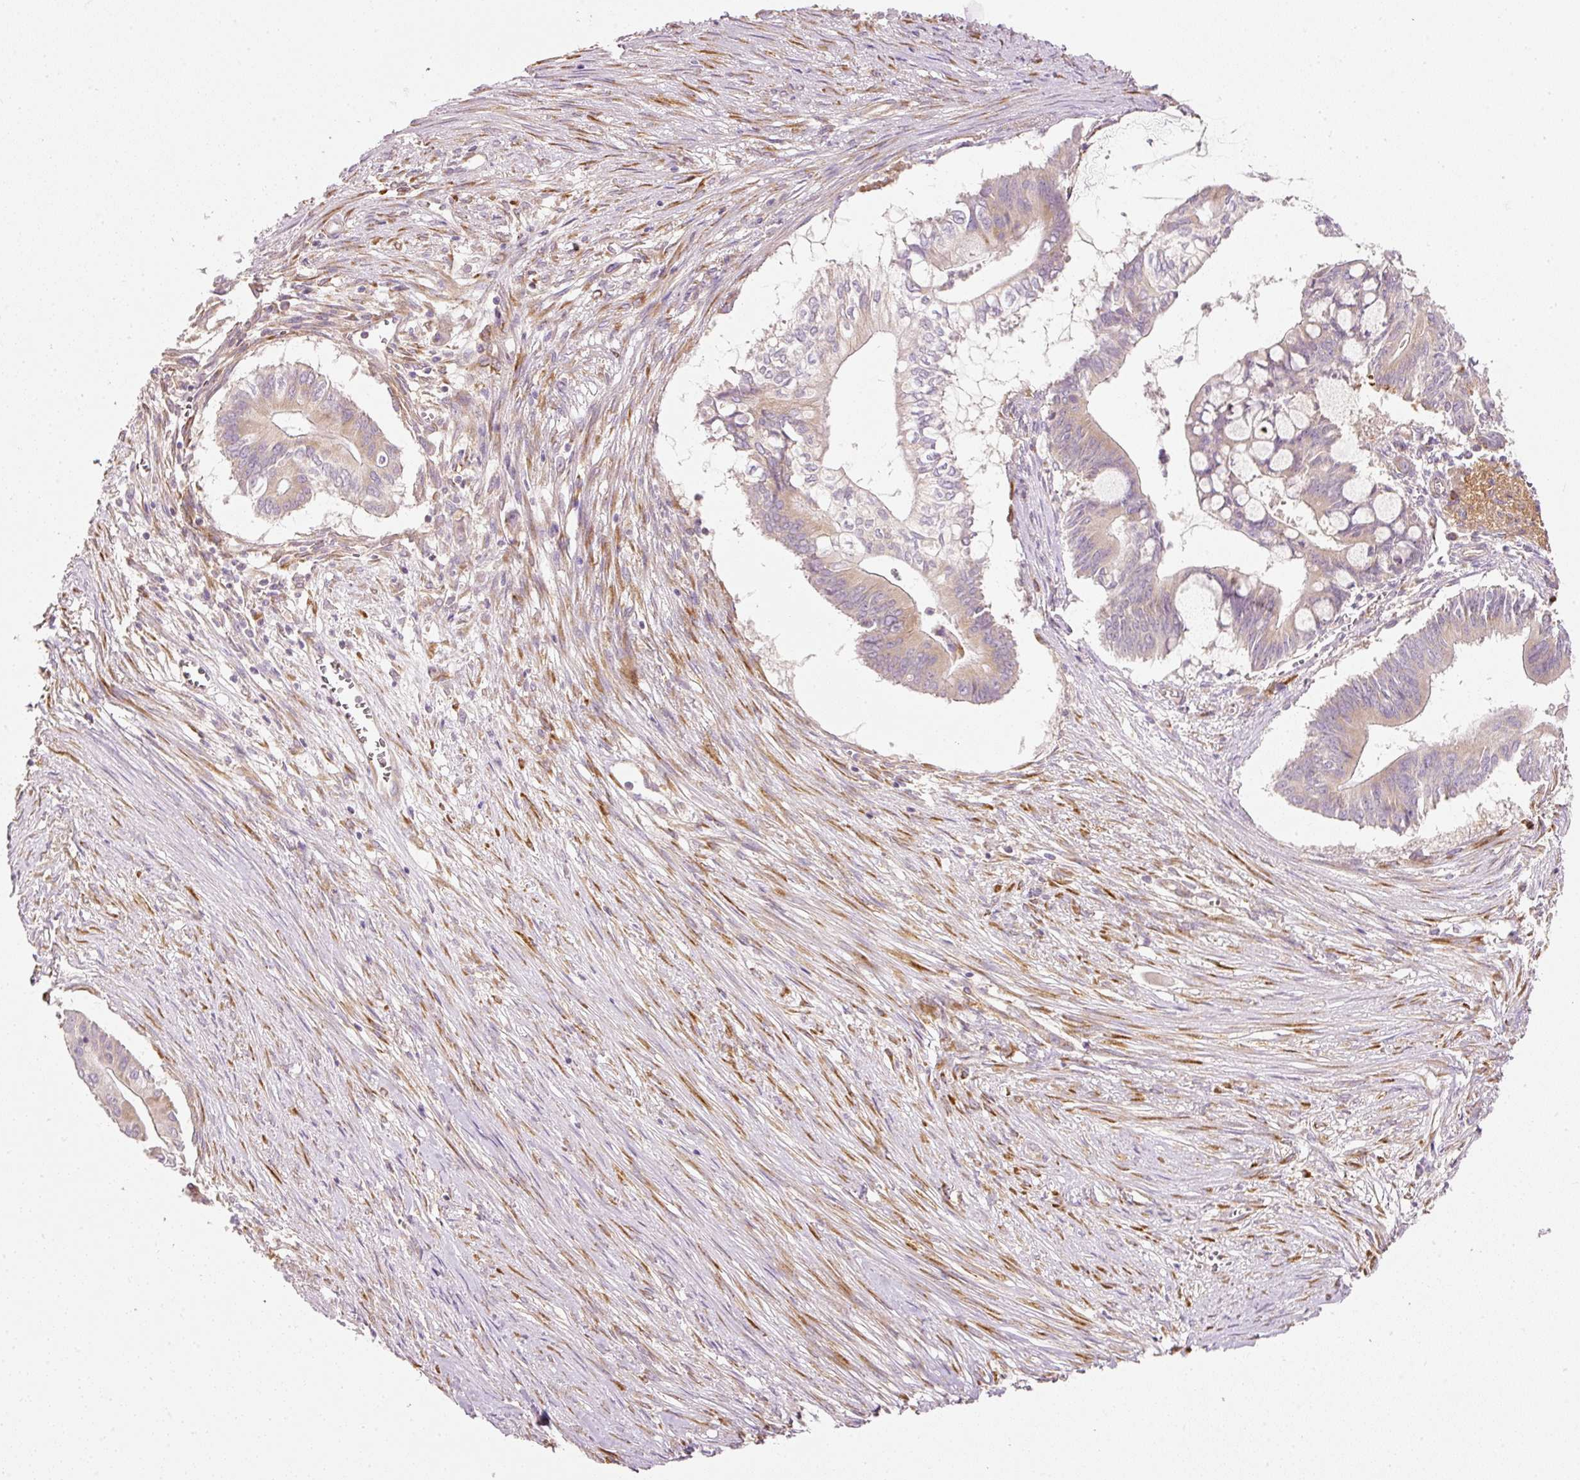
{"staining": {"intensity": "weak", "quantity": "25%-75%", "location": "cytoplasmic/membranous"}, "tissue": "pancreatic cancer", "cell_type": "Tumor cells", "image_type": "cancer", "snomed": [{"axis": "morphology", "description": "Adenocarcinoma, NOS"}, {"axis": "topography", "description": "Pancreas"}], "caption": "Immunohistochemistry image of neoplastic tissue: pancreatic adenocarcinoma stained using IHC demonstrates low levels of weak protein expression localized specifically in the cytoplasmic/membranous of tumor cells, appearing as a cytoplasmic/membranous brown color.", "gene": "RNF167", "patient": {"sex": "male", "age": 68}}